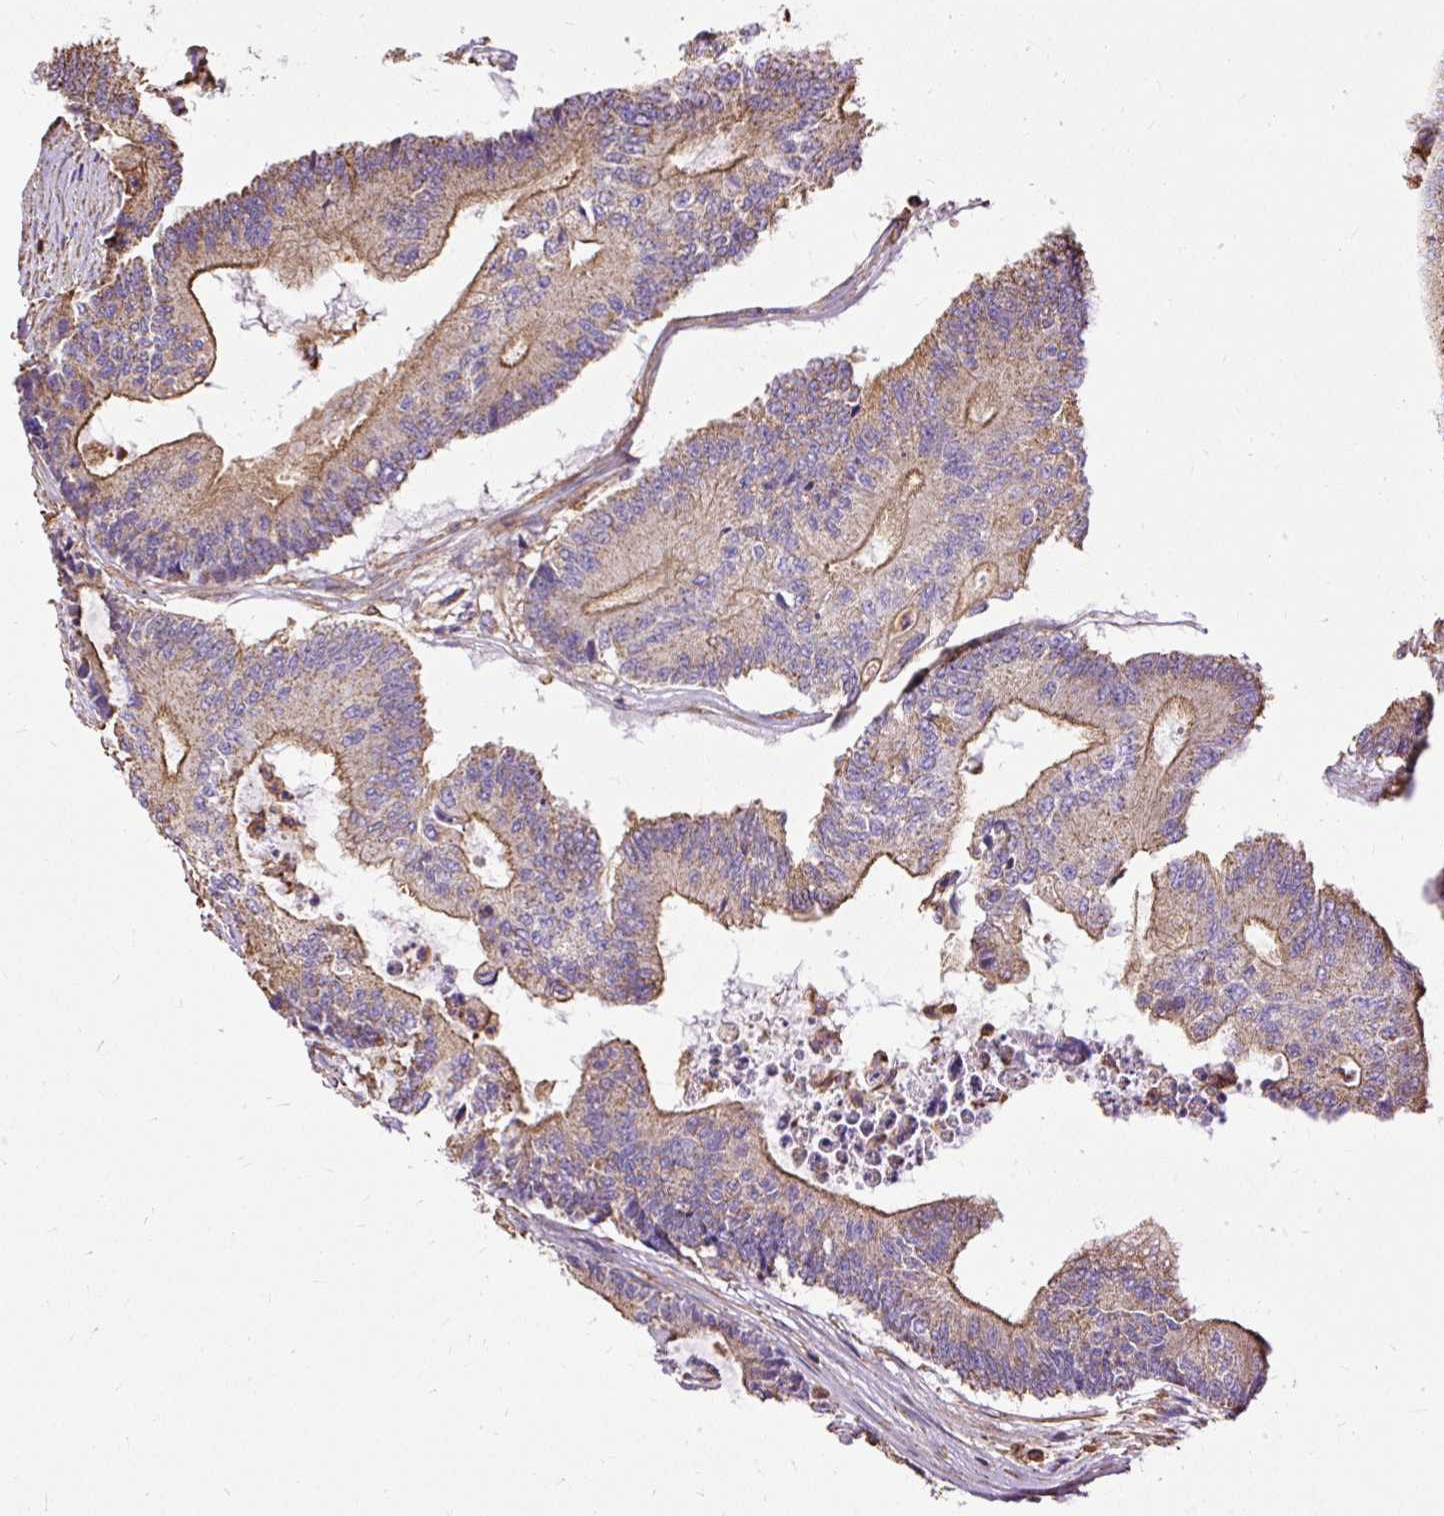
{"staining": {"intensity": "moderate", "quantity": ">75%", "location": "cytoplasmic/membranous"}, "tissue": "colorectal cancer", "cell_type": "Tumor cells", "image_type": "cancer", "snomed": [{"axis": "morphology", "description": "Adenocarcinoma, NOS"}, {"axis": "topography", "description": "Colon"}], "caption": "Immunohistochemical staining of colorectal adenocarcinoma exhibits medium levels of moderate cytoplasmic/membranous protein expression in approximately >75% of tumor cells.", "gene": "KLHL11", "patient": {"sex": "female", "age": 84}}